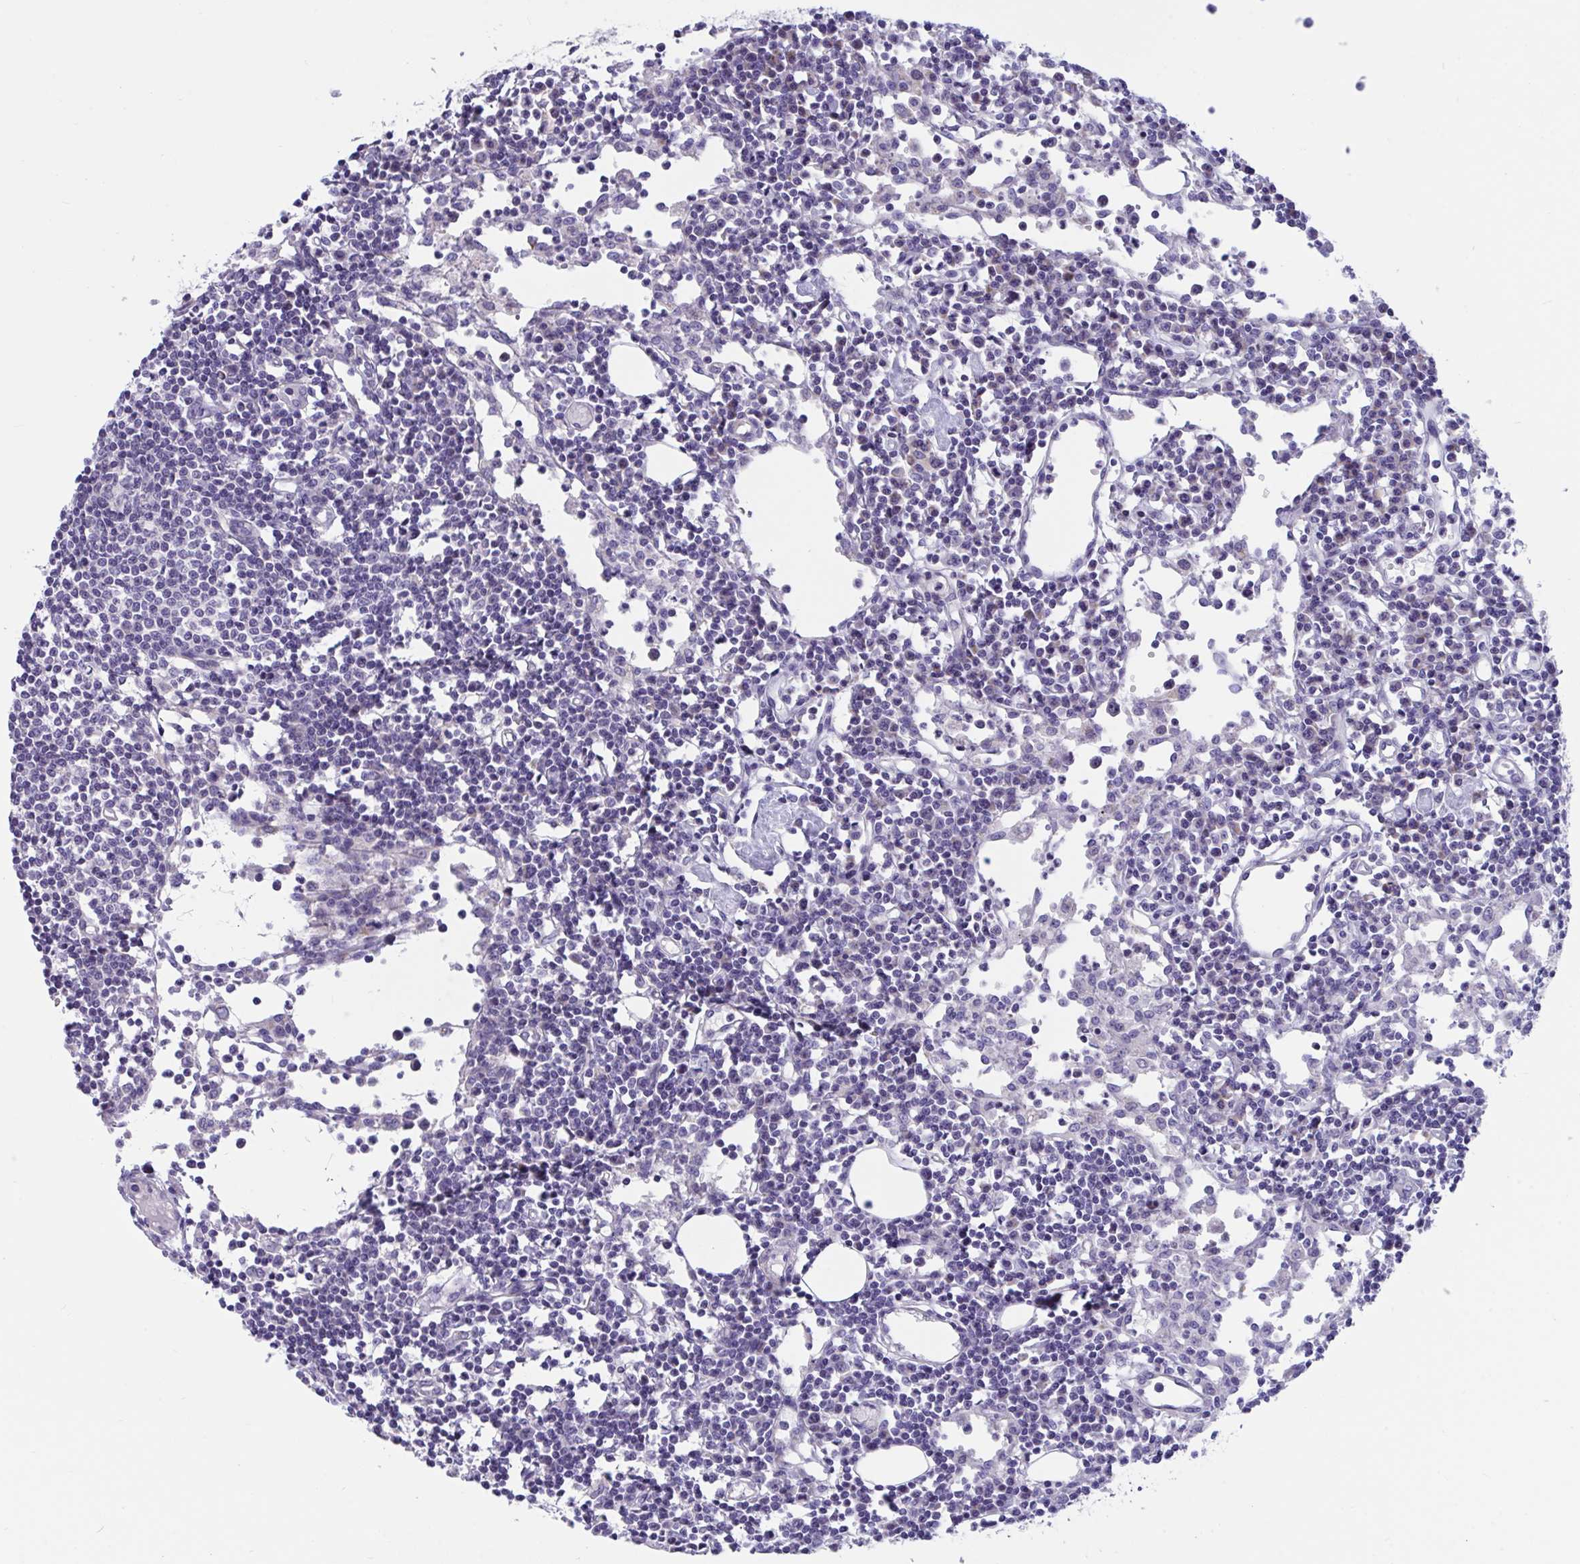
{"staining": {"intensity": "negative", "quantity": "none", "location": "none"}, "tissue": "lymph node", "cell_type": "Germinal center cells", "image_type": "normal", "snomed": [{"axis": "morphology", "description": "Normal tissue, NOS"}, {"axis": "topography", "description": "Lymph node"}], "caption": "Protein analysis of unremarkable lymph node reveals no significant staining in germinal center cells.", "gene": "DTX3", "patient": {"sex": "female", "age": 78}}